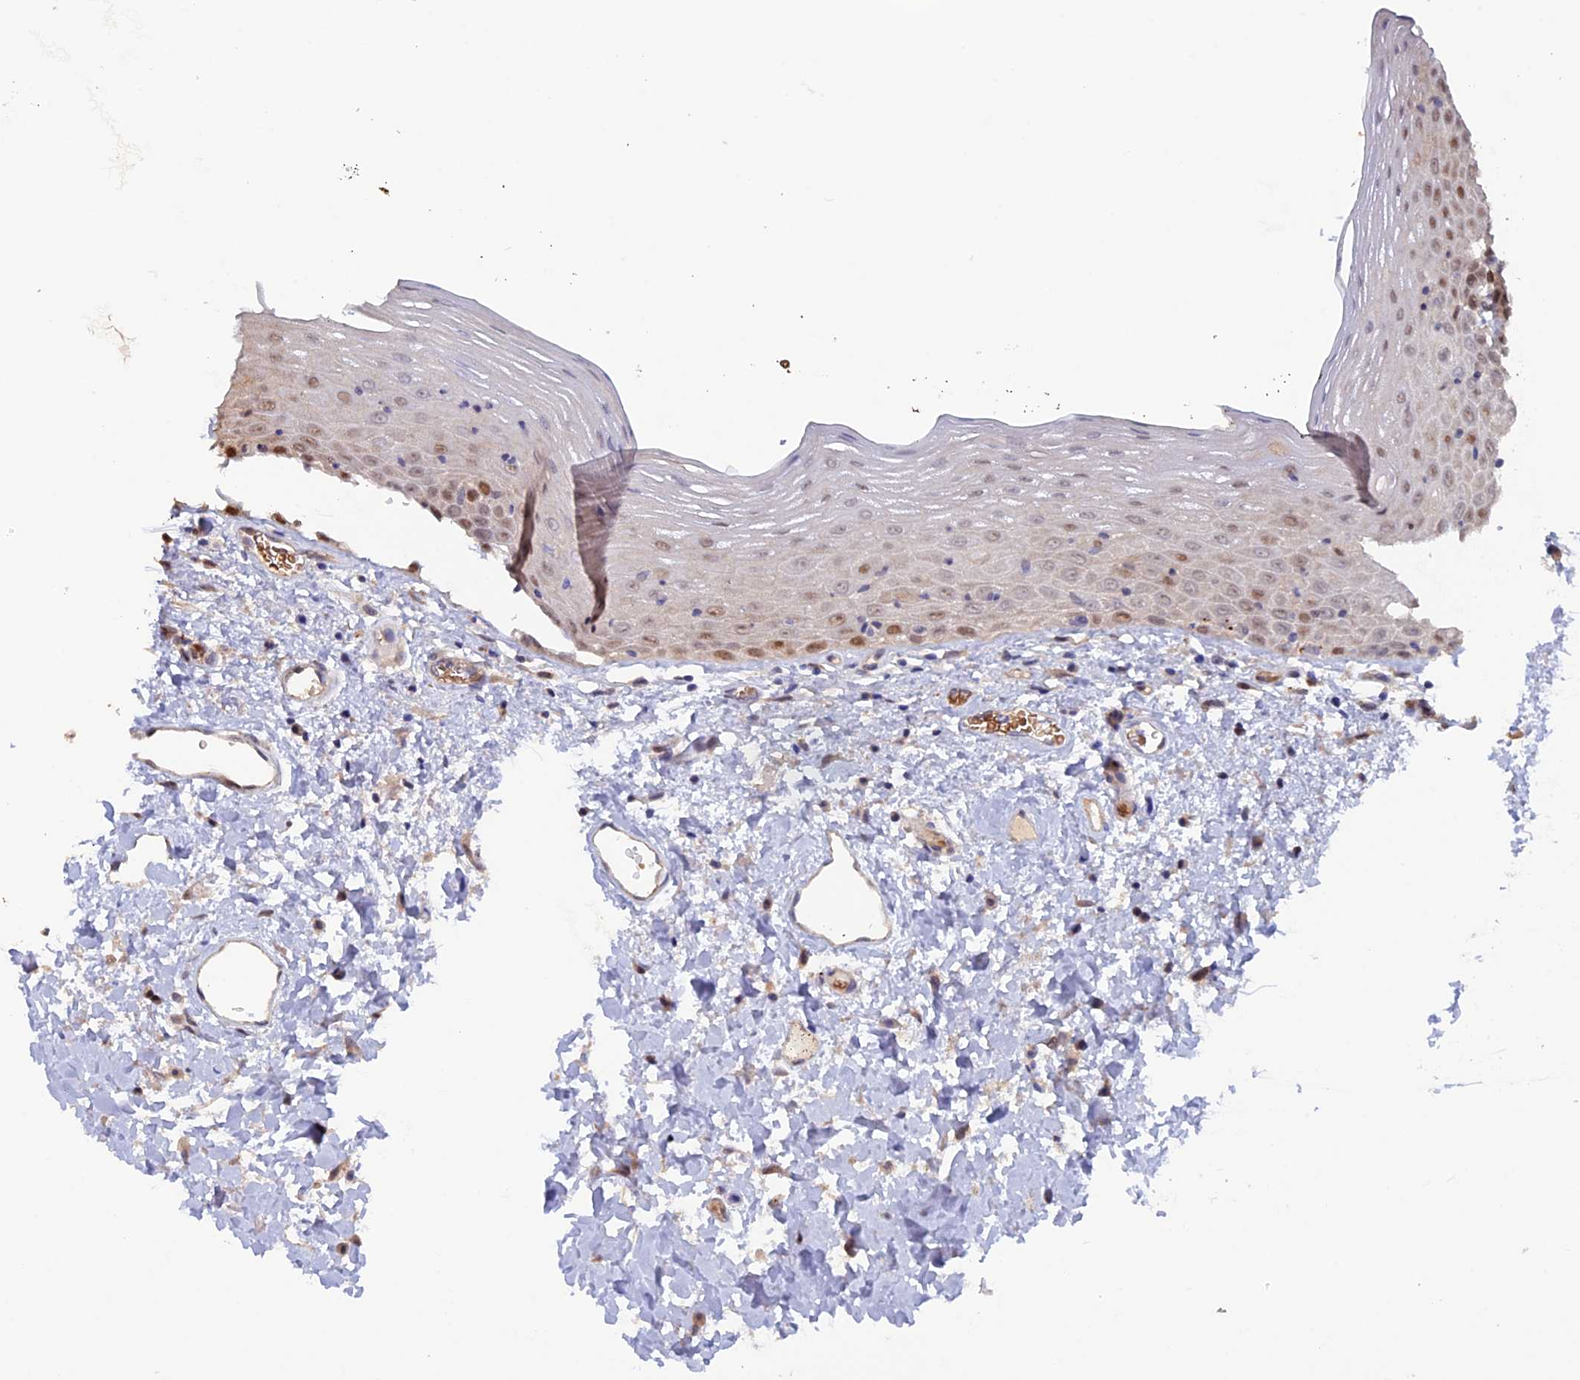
{"staining": {"intensity": "moderate", "quantity": "<25%", "location": "nuclear"}, "tissue": "oral mucosa", "cell_type": "Squamous epithelial cells", "image_type": "normal", "snomed": [{"axis": "morphology", "description": "Normal tissue, NOS"}, {"axis": "topography", "description": "Oral tissue"}], "caption": "Protein staining of benign oral mucosa exhibits moderate nuclear expression in approximately <25% of squamous epithelial cells.", "gene": "DUS3L", "patient": {"sex": "male", "age": 74}}